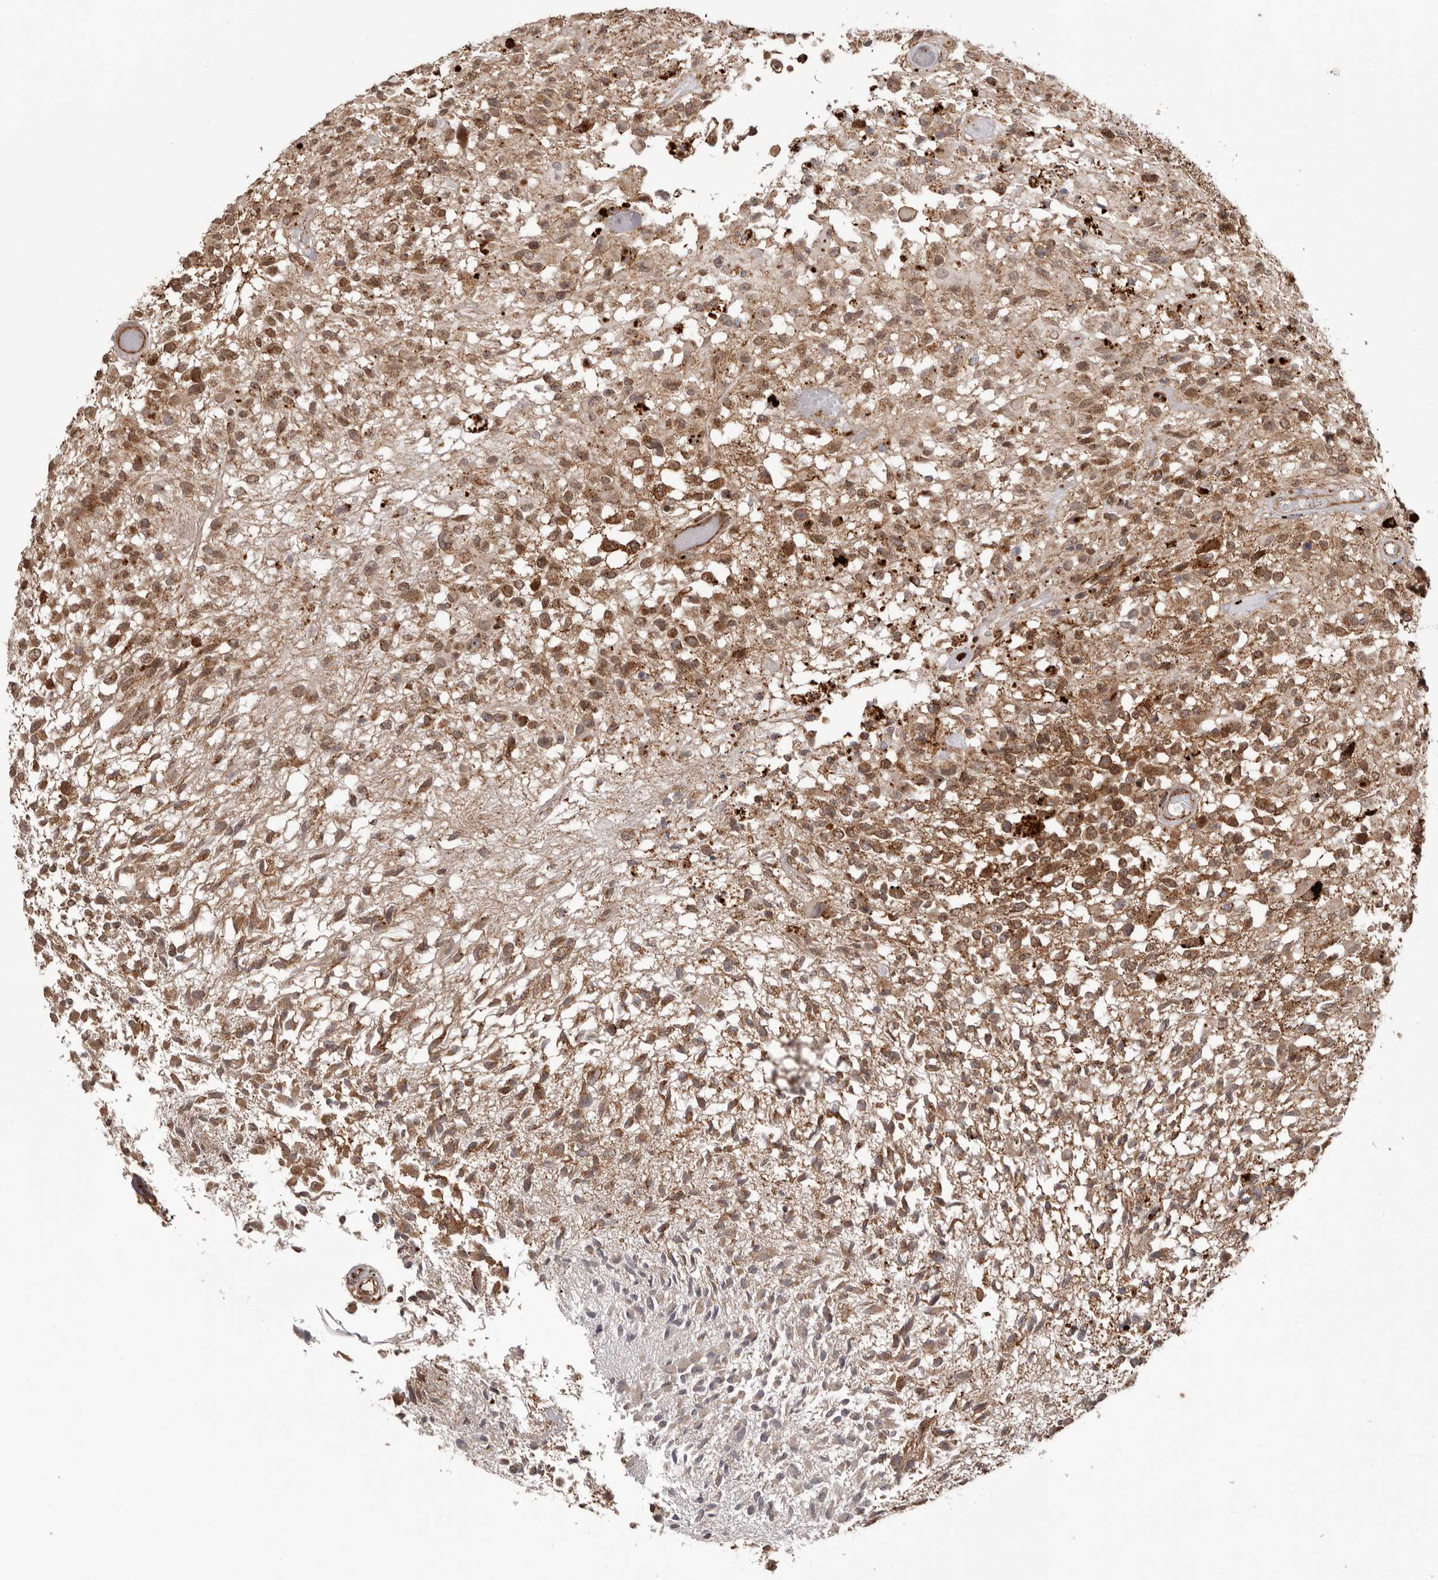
{"staining": {"intensity": "moderate", "quantity": ">75%", "location": "cytoplasmic/membranous,nuclear"}, "tissue": "glioma", "cell_type": "Tumor cells", "image_type": "cancer", "snomed": [{"axis": "morphology", "description": "Glioma, malignant, High grade"}, {"axis": "morphology", "description": "Glioblastoma, NOS"}, {"axis": "topography", "description": "Brain"}], "caption": "DAB immunohistochemical staining of glioblastoma demonstrates moderate cytoplasmic/membranous and nuclear protein staining in approximately >75% of tumor cells.", "gene": "NUP43", "patient": {"sex": "male", "age": 60}}